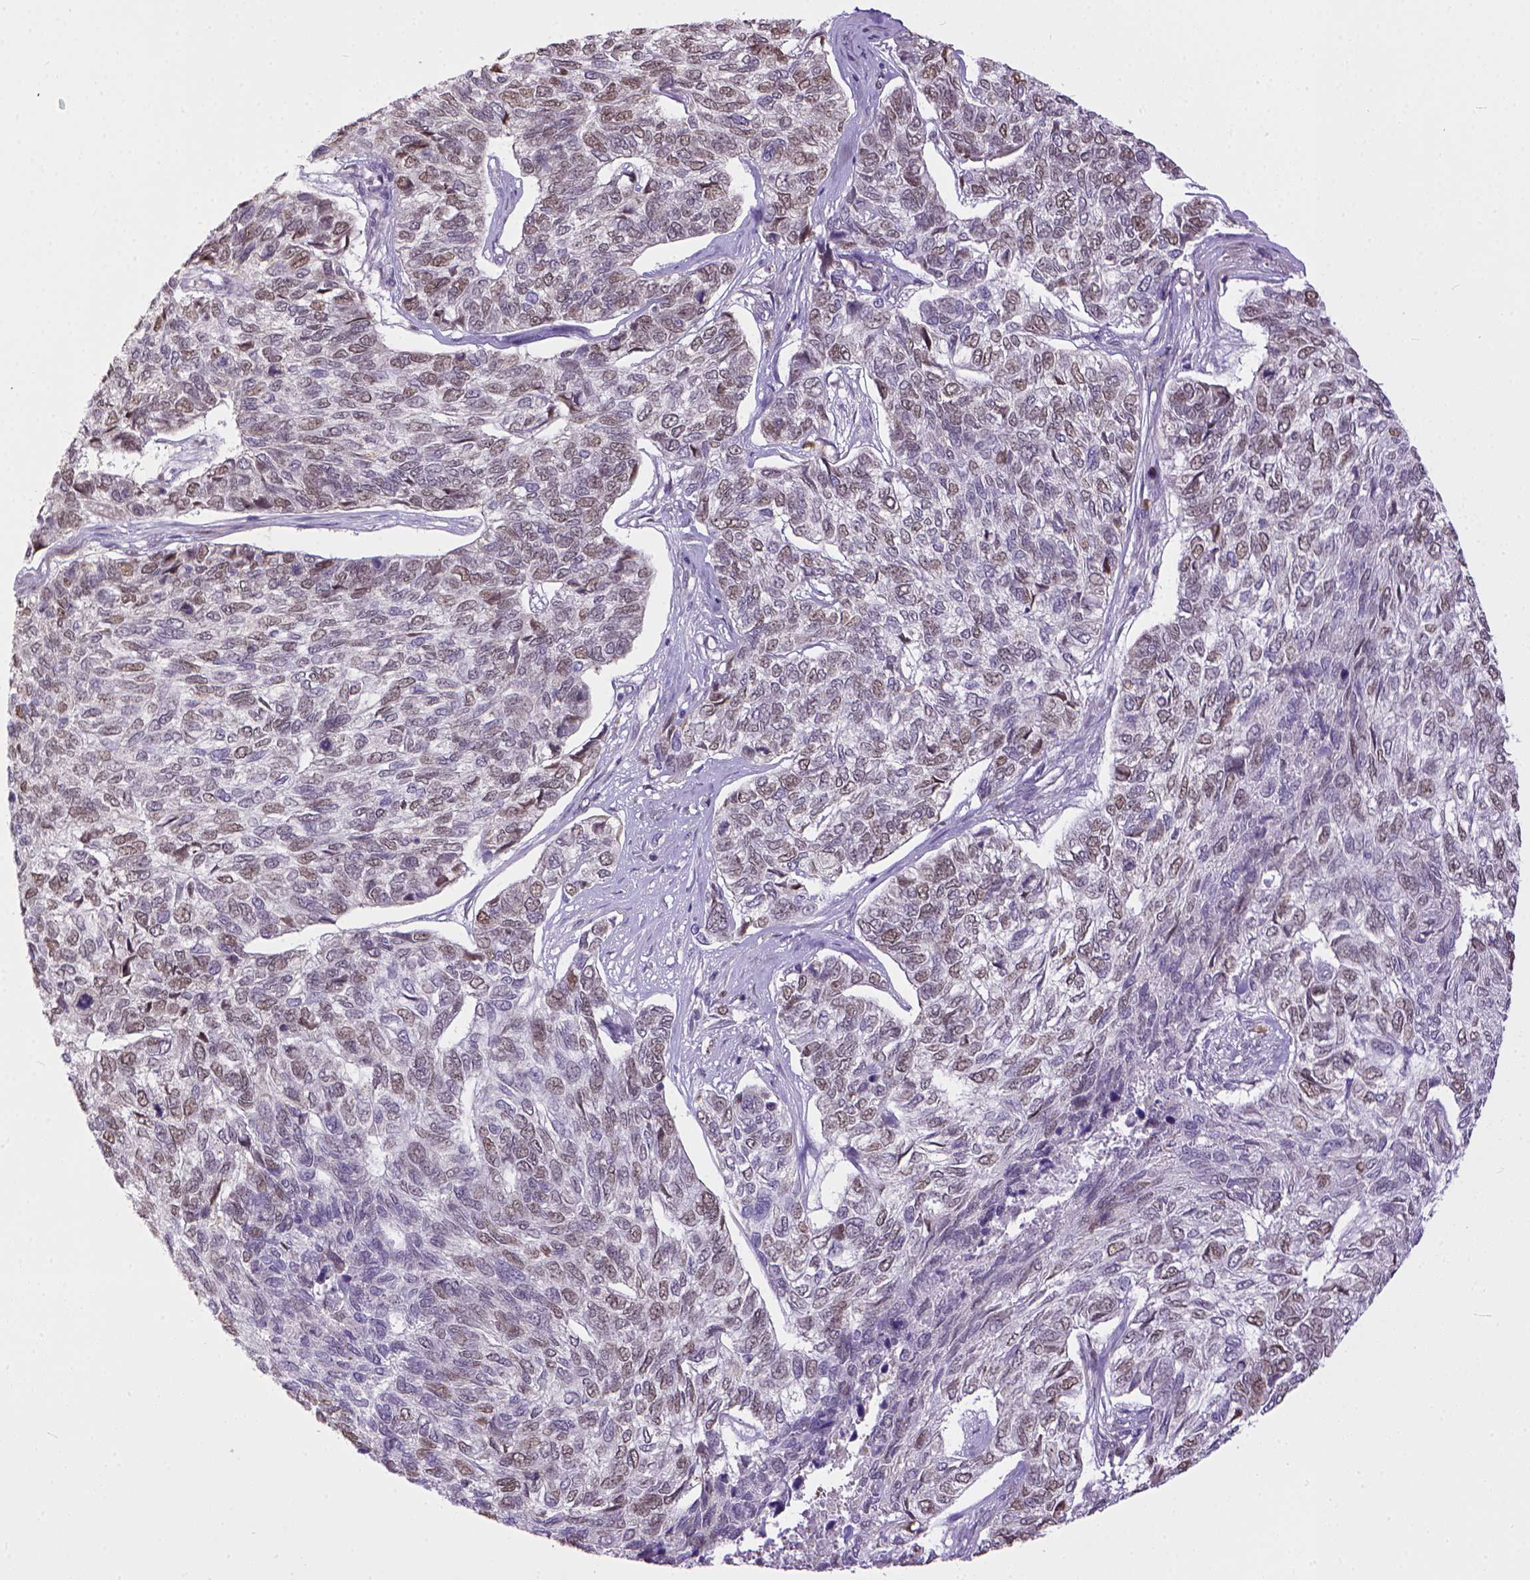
{"staining": {"intensity": "weak", "quantity": "25%-75%", "location": "nuclear"}, "tissue": "skin cancer", "cell_type": "Tumor cells", "image_type": "cancer", "snomed": [{"axis": "morphology", "description": "Basal cell carcinoma"}, {"axis": "topography", "description": "Skin"}], "caption": "Human skin cancer stained with a brown dye demonstrates weak nuclear positive expression in about 25%-75% of tumor cells.", "gene": "ERCC1", "patient": {"sex": "female", "age": 65}}